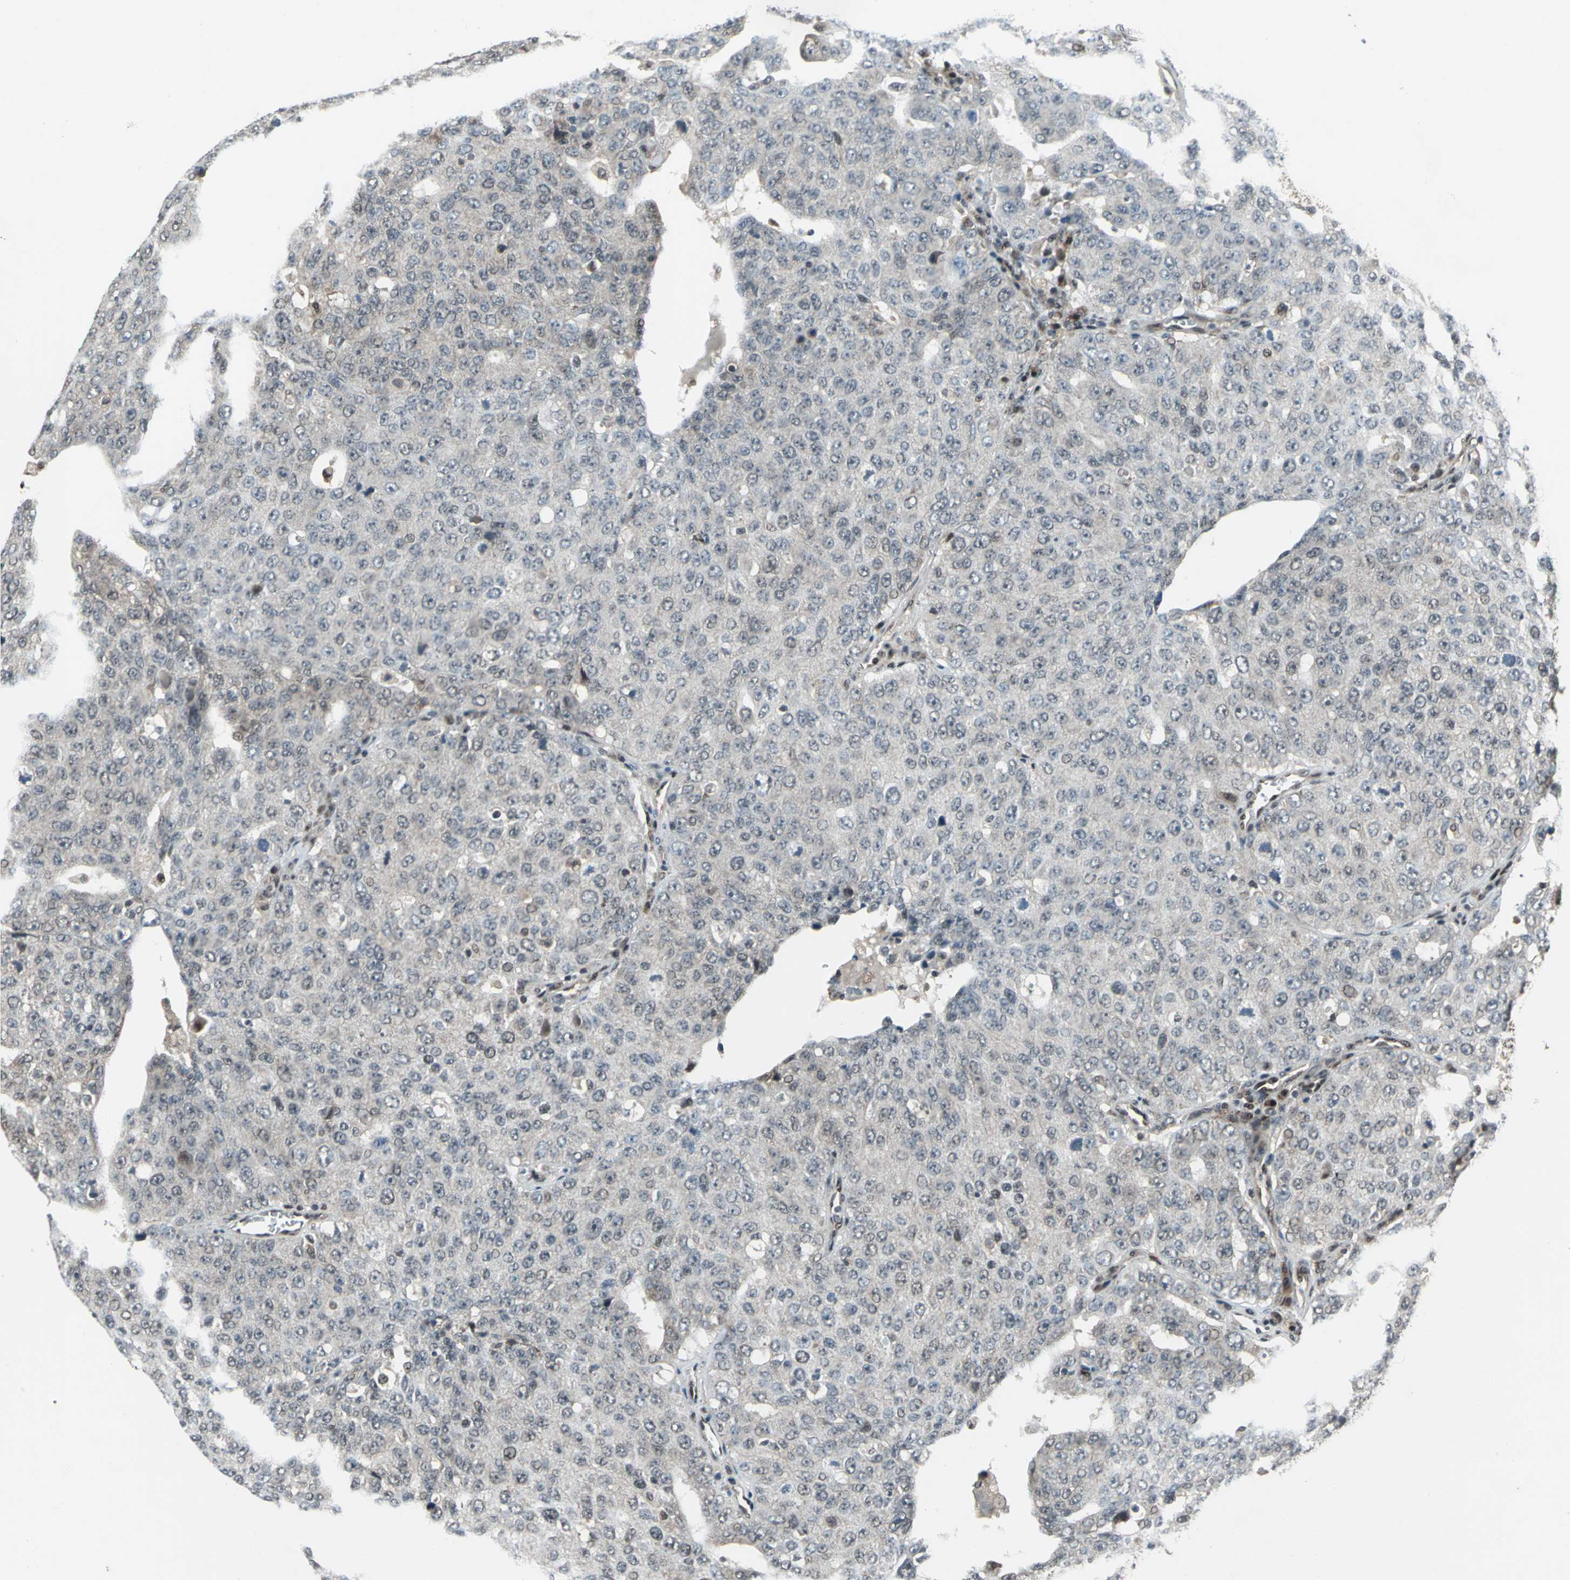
{"staining": {"intensity": "weak", "quantity": "<25%", "location": "cytoplasmic/membranous,nuclear"}, "tissue": "ovarian cancer", "cell_type": "Tumor cells", "image_type": "cancer", "snomed": [{"axis": "morphology", "description": "Carcinoma, endometroid"}, {"axis": "topography", "description": "Ovary"}], "caption": "Tumor cells show no significant staining in ovarian cancer (endometroid carcinoma).", "gene": "COPS5", "patient": {"sex": "female", "age": 62}}